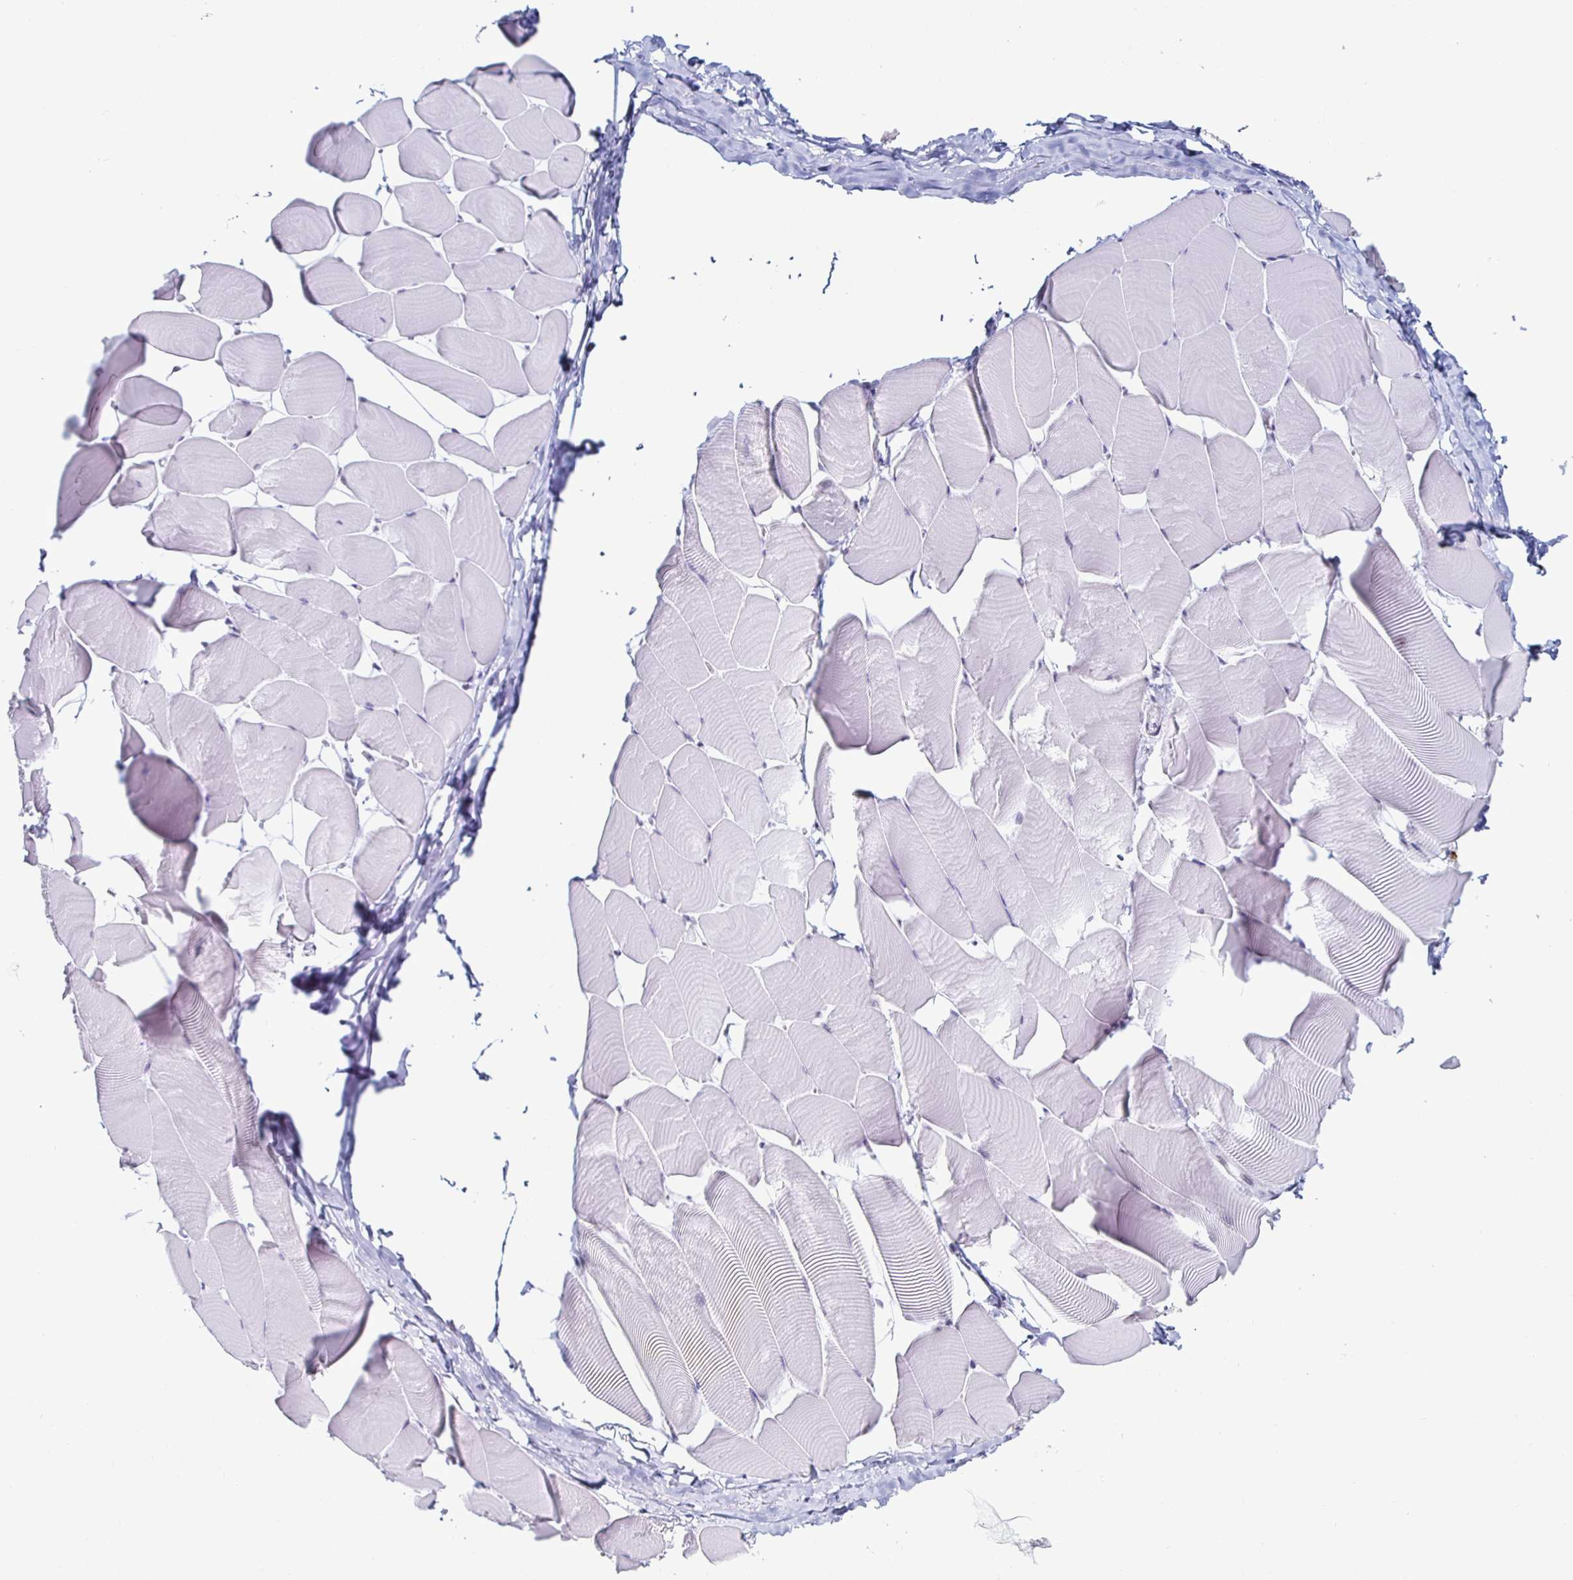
{"staining": {"intensity": "strong", "quantity": "25%-75%", "location": "nuclear"}, "tissue": "skeletal muscle", "cell_type": "Myocytes", "image_type": "normal", "snomed": [{"axis": "morphology", "description": "Normal tissue, NOS"}, {"axis": "topography", "description": "Skeletal muscle"}], "caption": "Brown immunohistochemical staining in unremarkable skeletal muscle demonstrates strong nuclear staining in approximately 25%-75% of myocytes.", "gene": "DDX39B", "patient": {"sex": "male", "age": 25}}